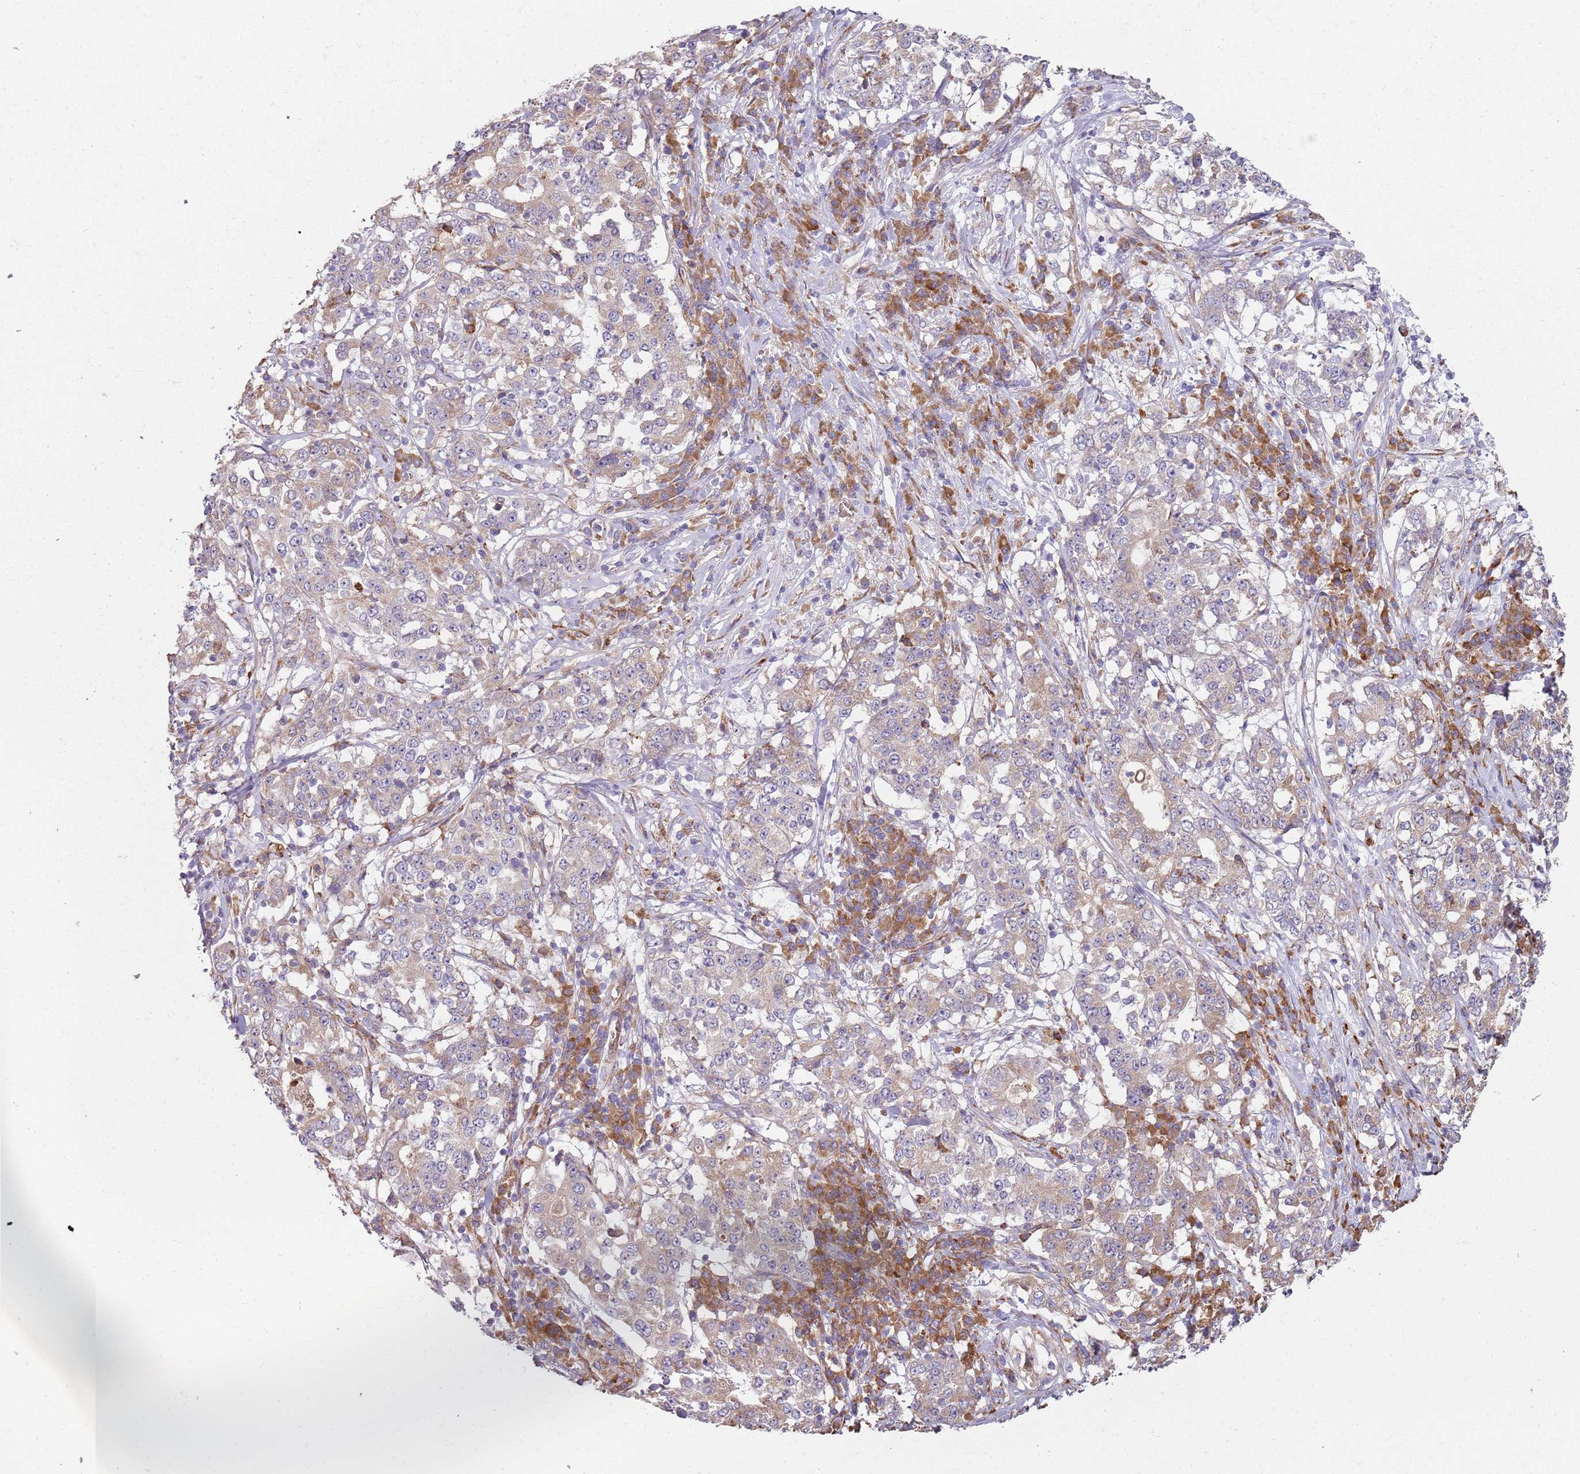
{"staining": {"intensity": "weak", "quantity": "<25%", "location": "cytoplasmic/membranous"}, "tissue": "stomach cancer", "cell_type": "Tumor cells", "image_type": "cancer", "snomed": [{"axis": "morphology", "description": "Adenocarcinoma, NOS"}, {"axis": "topography", "description": "Stomach"}], "caption": "A high-resolution photomicrograph shows immunohistochemistry staining of stomach cancer, which reveals no significant expression in tumor cells. Brightfield microscopy of immunohistochemistry (IHC) stained with DAB (3,3'-diaminobenzidine) (brown) and hematoxylin (blue), captured at high magnification.", "gene": "SPATA2", "patient": {"sex": "male", "age": 59}}